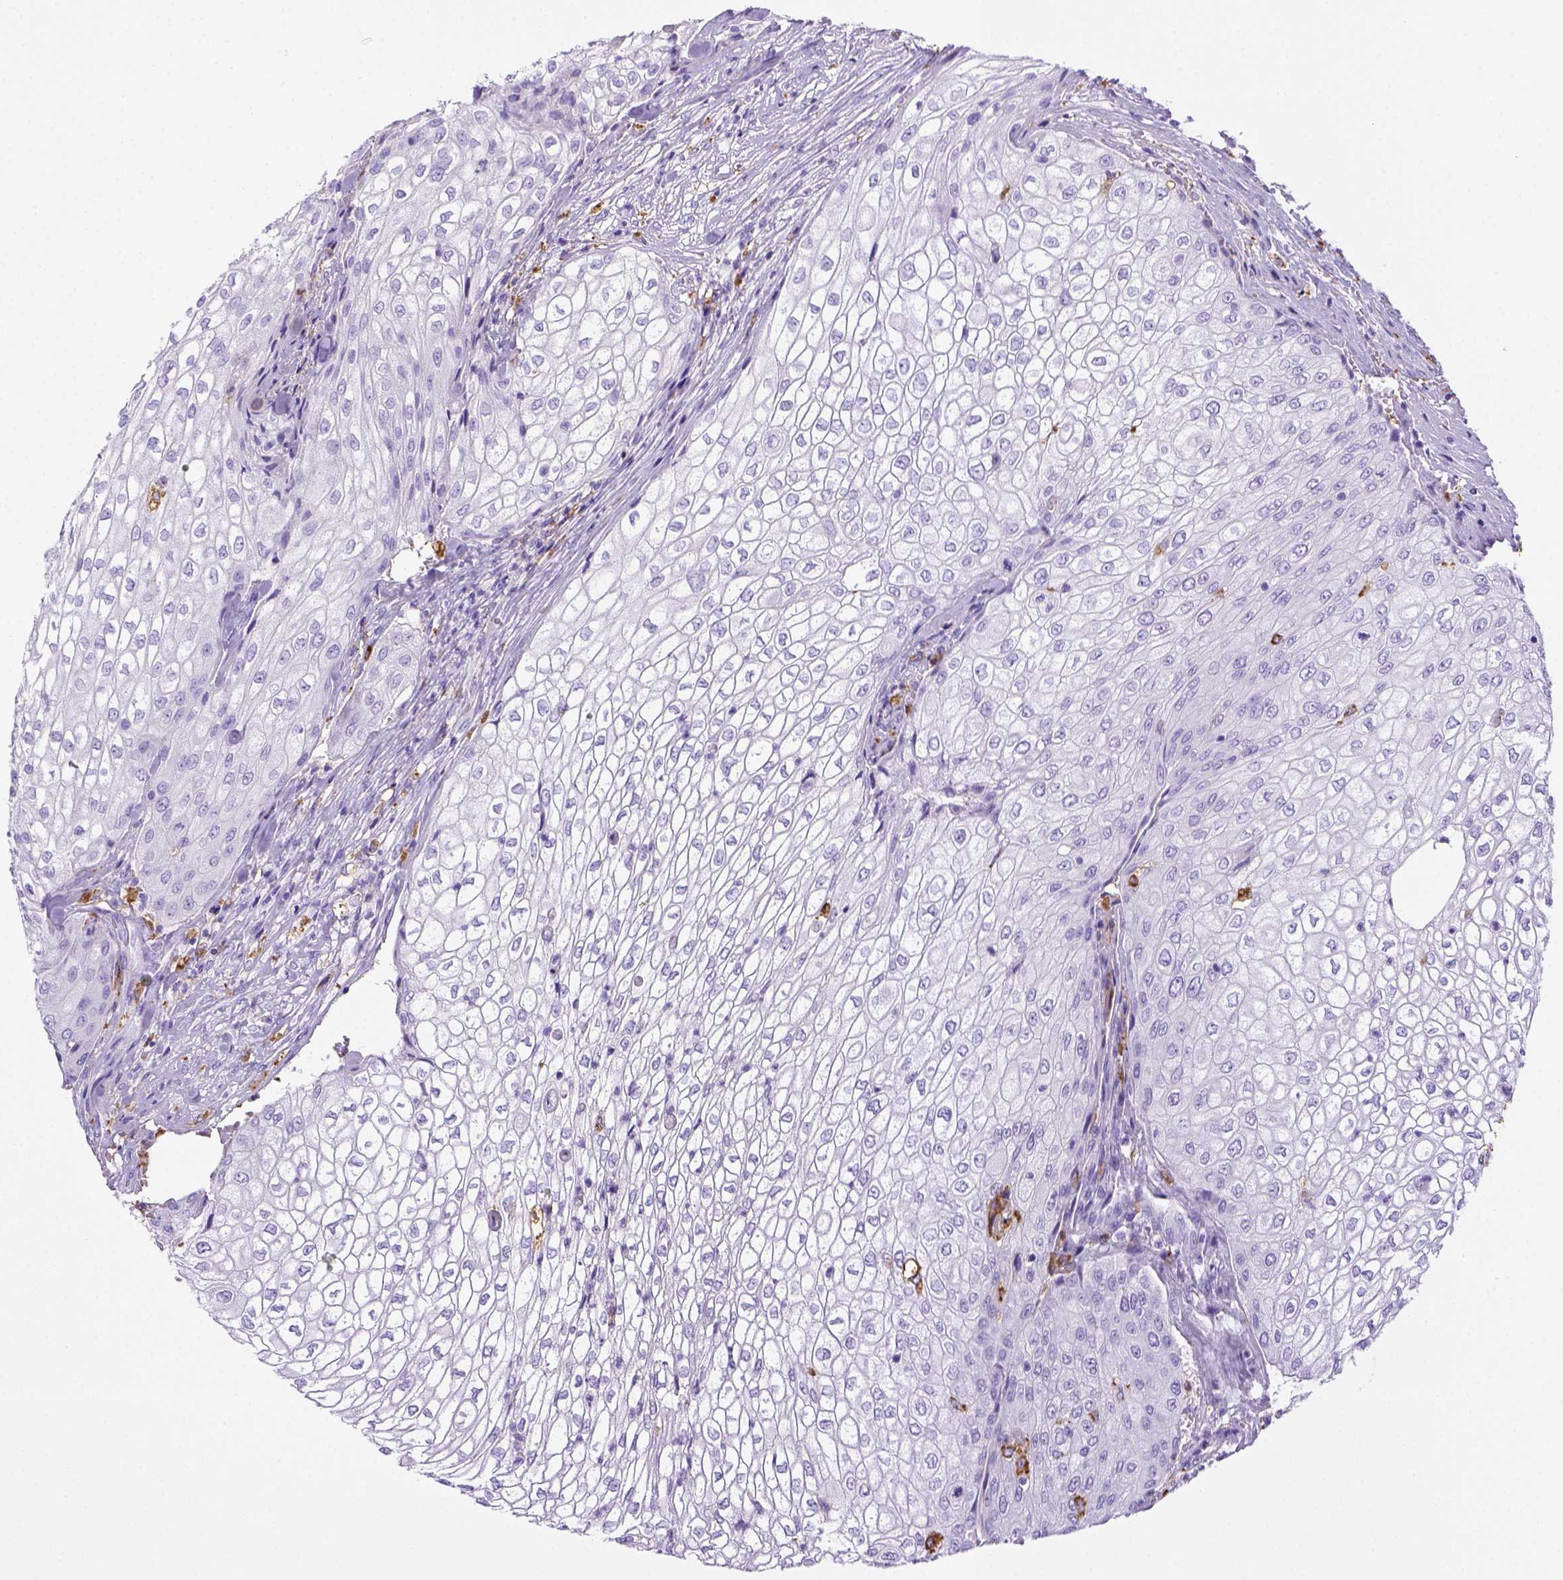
{"staining": {"intensity": "negative", "quantity": "none", "location": "none"}, "tissue": "urothelial cancer", "cell_type": "Tumor cells", "image_type": "cancer", "snomed": [{"axis": "morphology", "description": "Urothelial carcinoma, High grade"}, {"axis": "topography", "description": "Urinary bladder"}], "caption": "A histopathology image of human urothelial cancer is negative for staining in tumor cells. (Immunohistochemistry (ihc), brightfield microscopy, high magnification).", "gene": "CD68", "patient": {"sex": "male", "age": 62}}